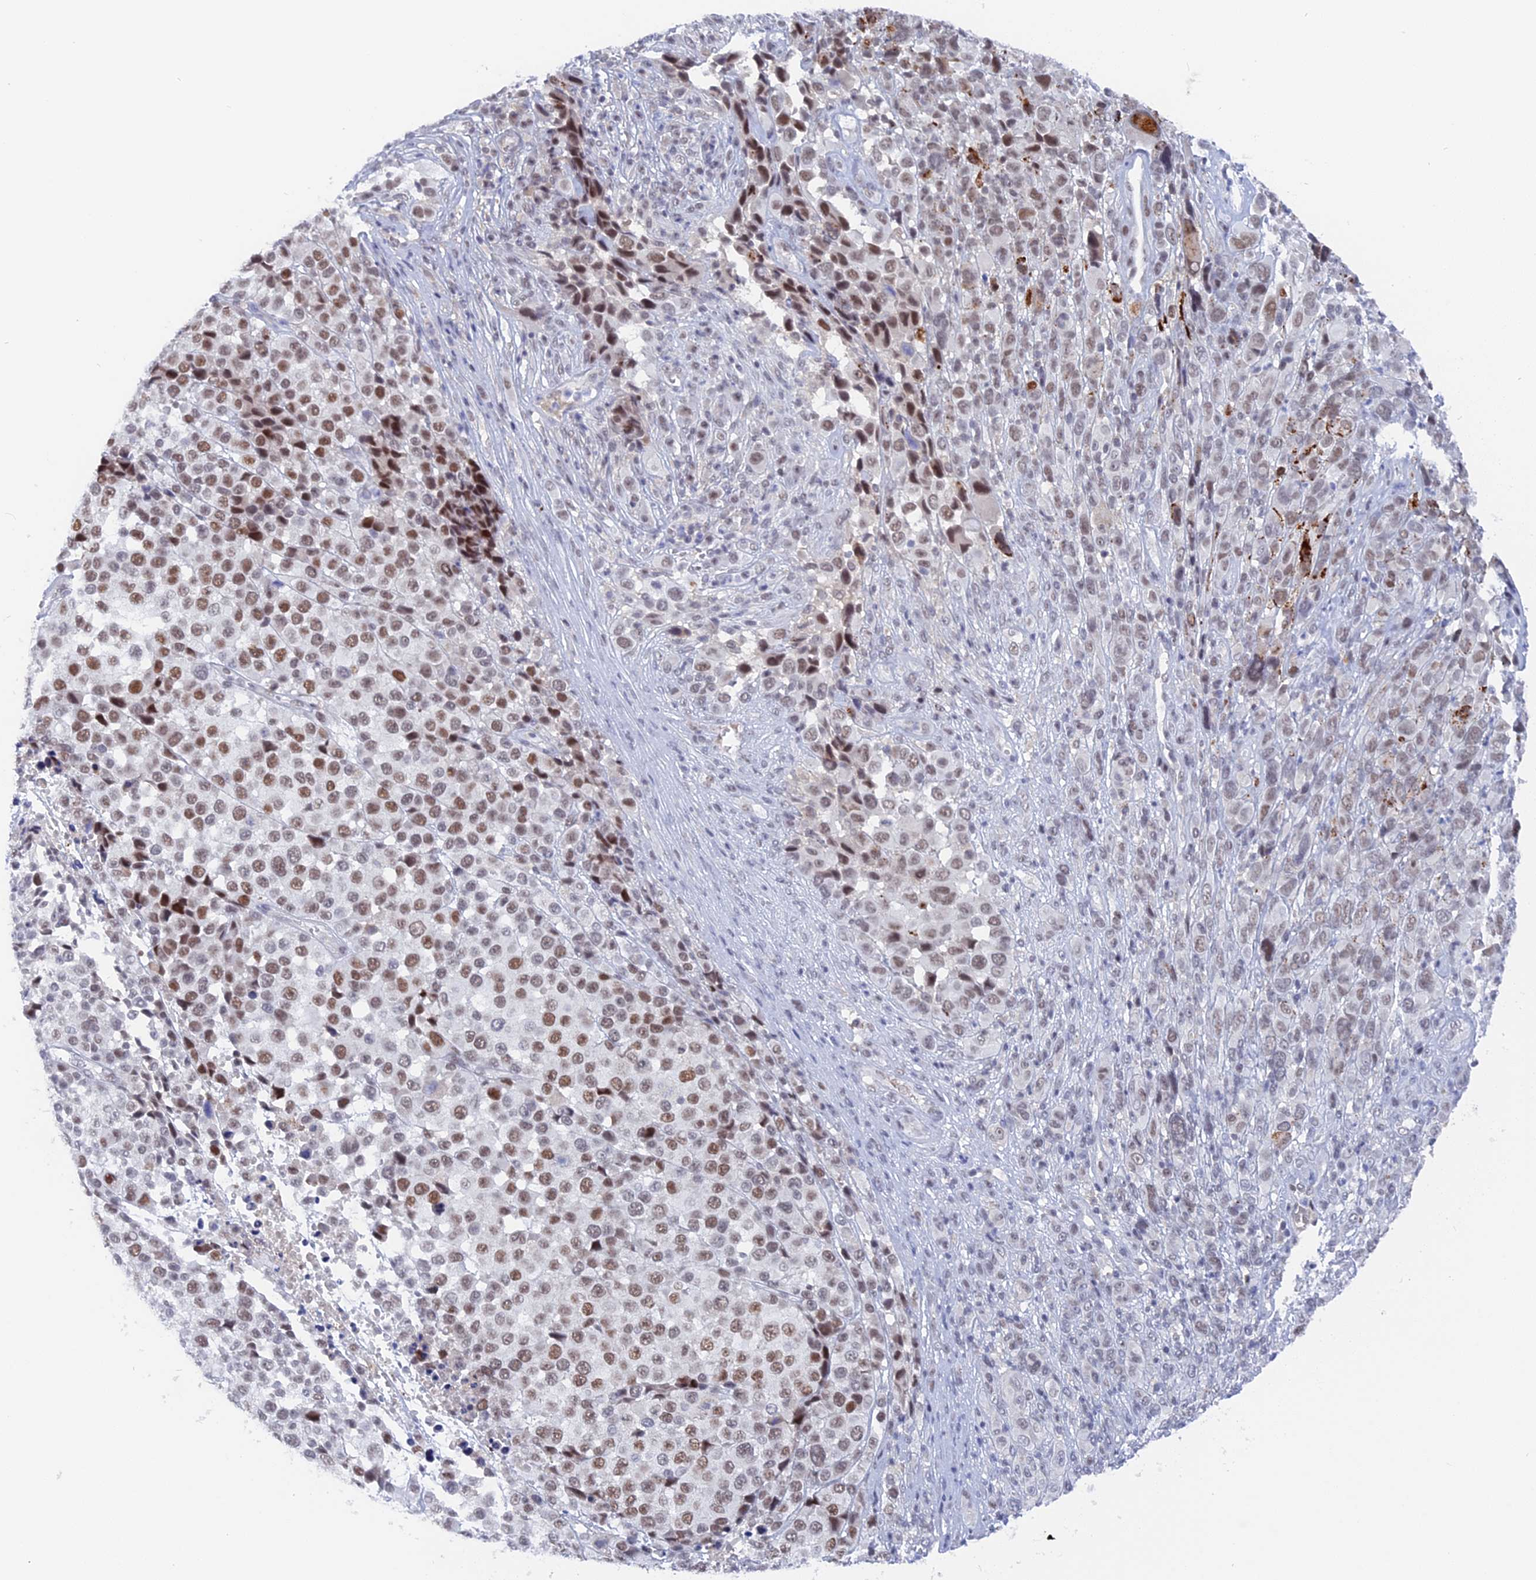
{"staining": {"intensity": "moderate", "quantity": "25%-75%", "location": "nuclear"}, "tissue": "melanoma", "cell_type": "Tumor cells", "image_type": "cancer", "snomed": [{"axis": "morphology", "description": "Malignant melanoma, NOS"}, {"axis": "topography", "description": "Skin of trunk"}], "caption": "Immunohistochemical staining of human melanoma displays medium levels of moderate nuclear staining in approximately 25%-75% of tumor cells.", "gene": "BRD2", "patient": {"sex": "male", "age": 71}}